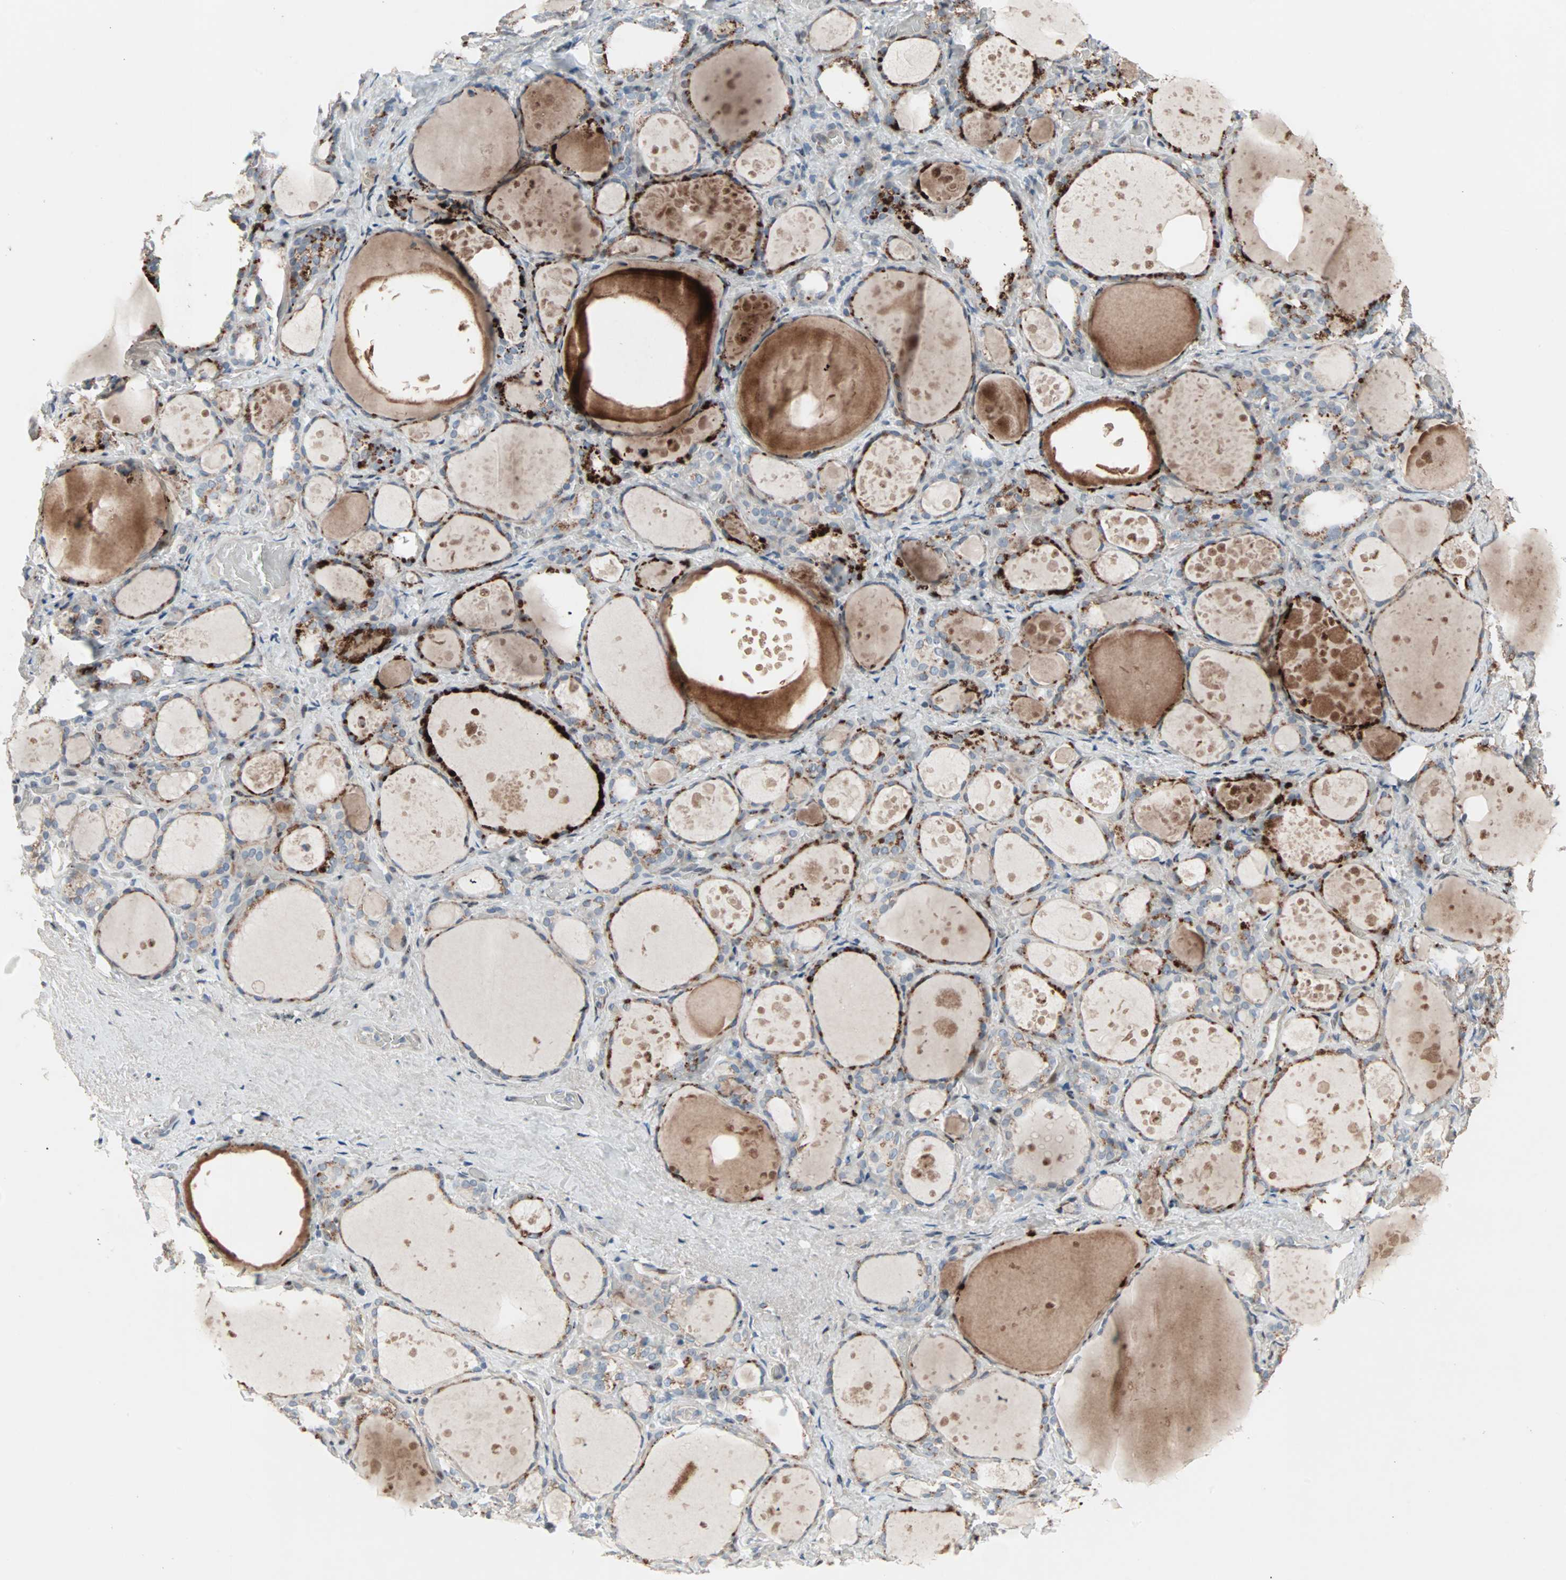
{"staining": {"intensity": "moderate", "quantity": "25%-75%", "location": "cytoplasmic/membranous"}, "tissue": "thyroid gland", "cell_type": "Glandular cells", "image_type": "normal", "snomed": [{"axis": "morphology", "description": "Normal tissue, NOS"}, {"axis": "topography", "description": "Thyroid gland"}], "caption": "Immunohistochemistry (IHC) micrograph of normal thyroid gland stained for a protein (brown), which shows medium levels of moderate cytoplasmic/membranous positivity in approximately 25%-75% of glandular cells.", "gene": "CAND2", "patient": {"sex": "female", "age": 75}}